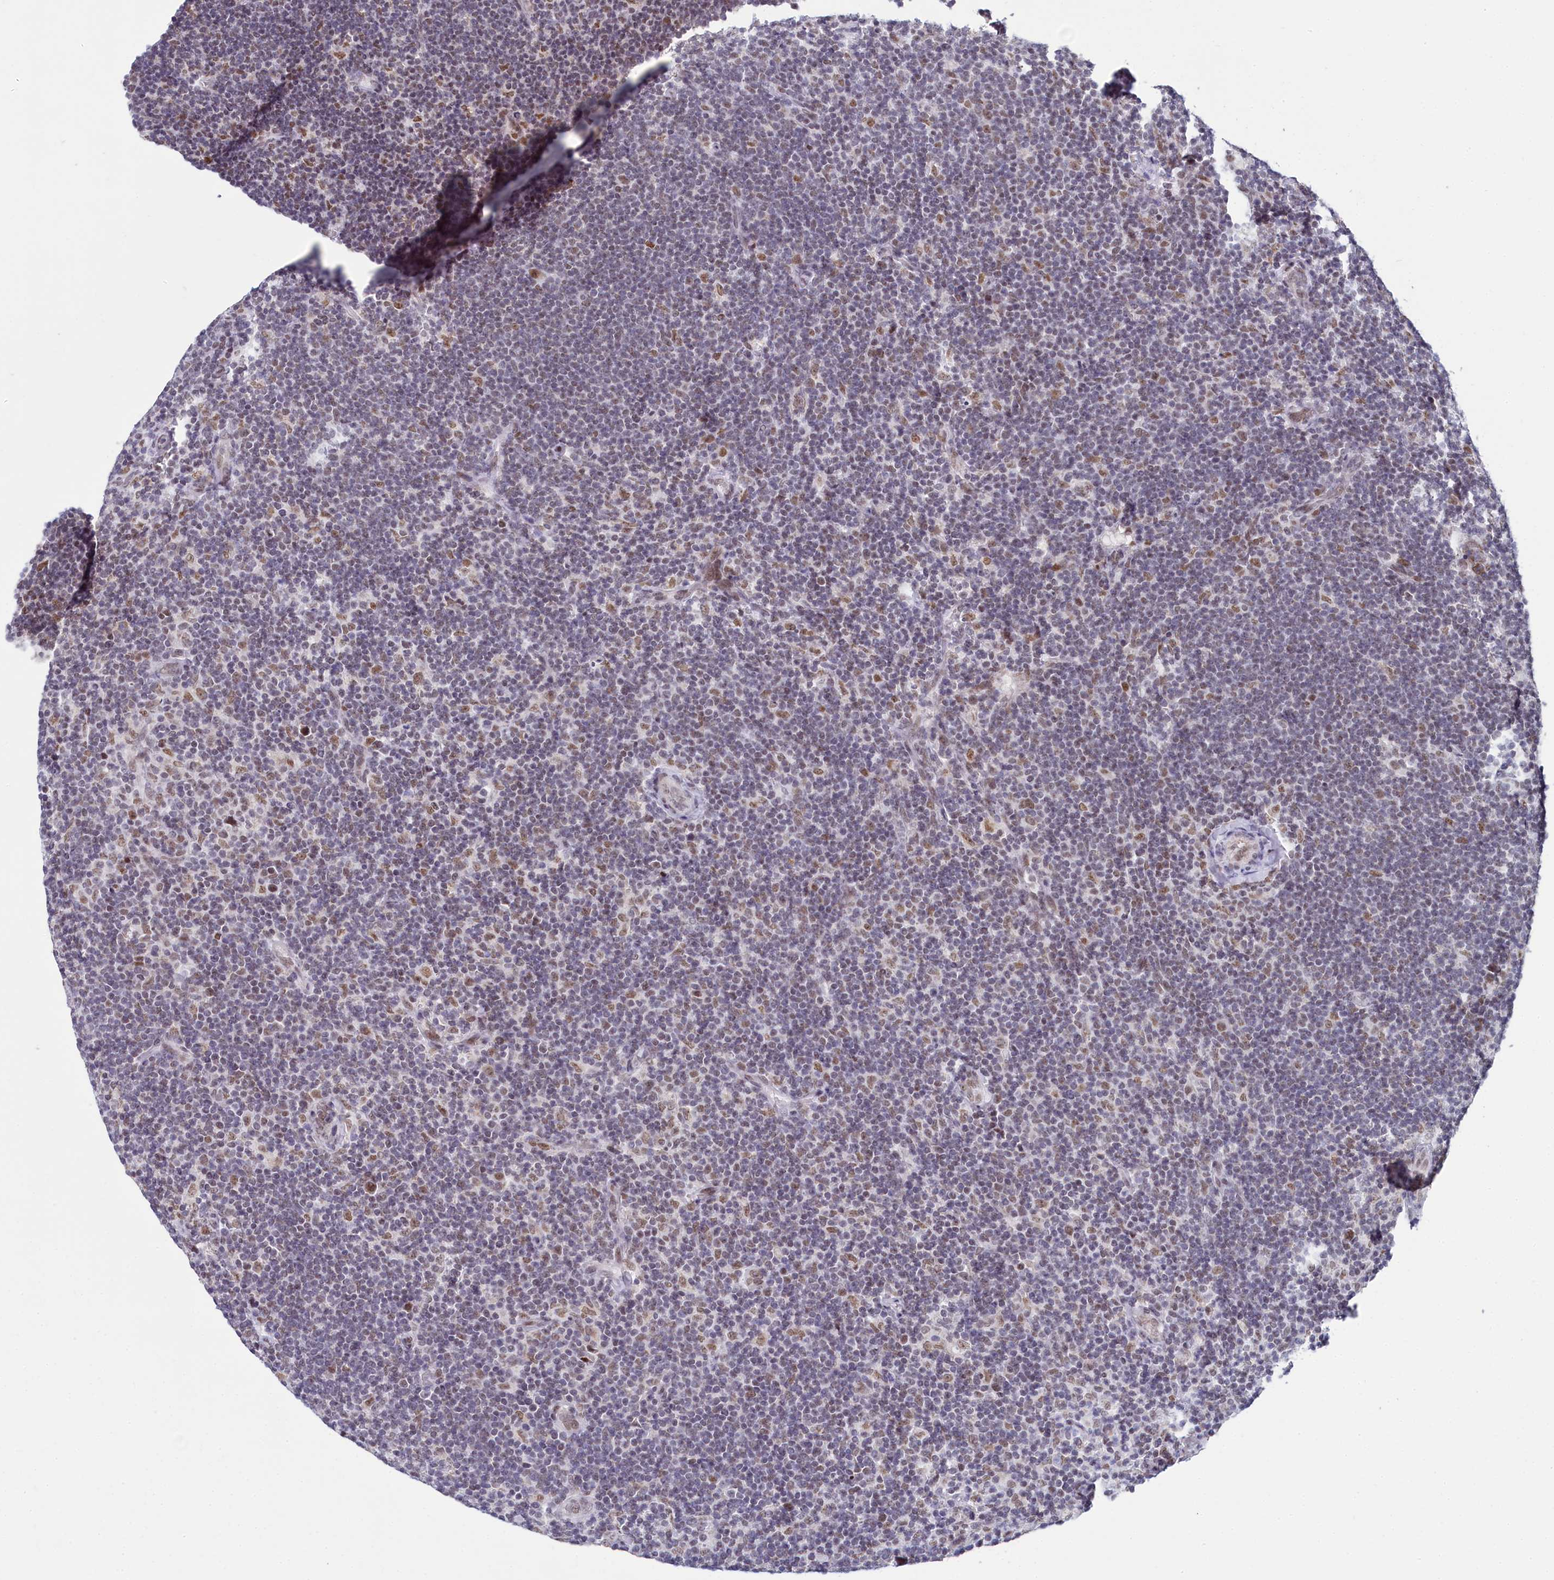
{"staining": {"intensity": "moderate", "quantity": "25%-75%", "location": "nuclear"}, "tissue": "lymphoma", "cell_type": "Tumor cells", "image_type": "cancer", "snomed": [{"axis": "morphology", "description": "Hodgkin's disease, NOS"}, {"axis": "topography", "description": "Lymph node"}], "caption": "Protein expression by immunohistochemistry displays moderate nuclear expression in about 25%-75% of tumor cells in Hodgkin's disease.", "gene": "PPHLN1", "patient": {"sex": "female", "age": 57}}